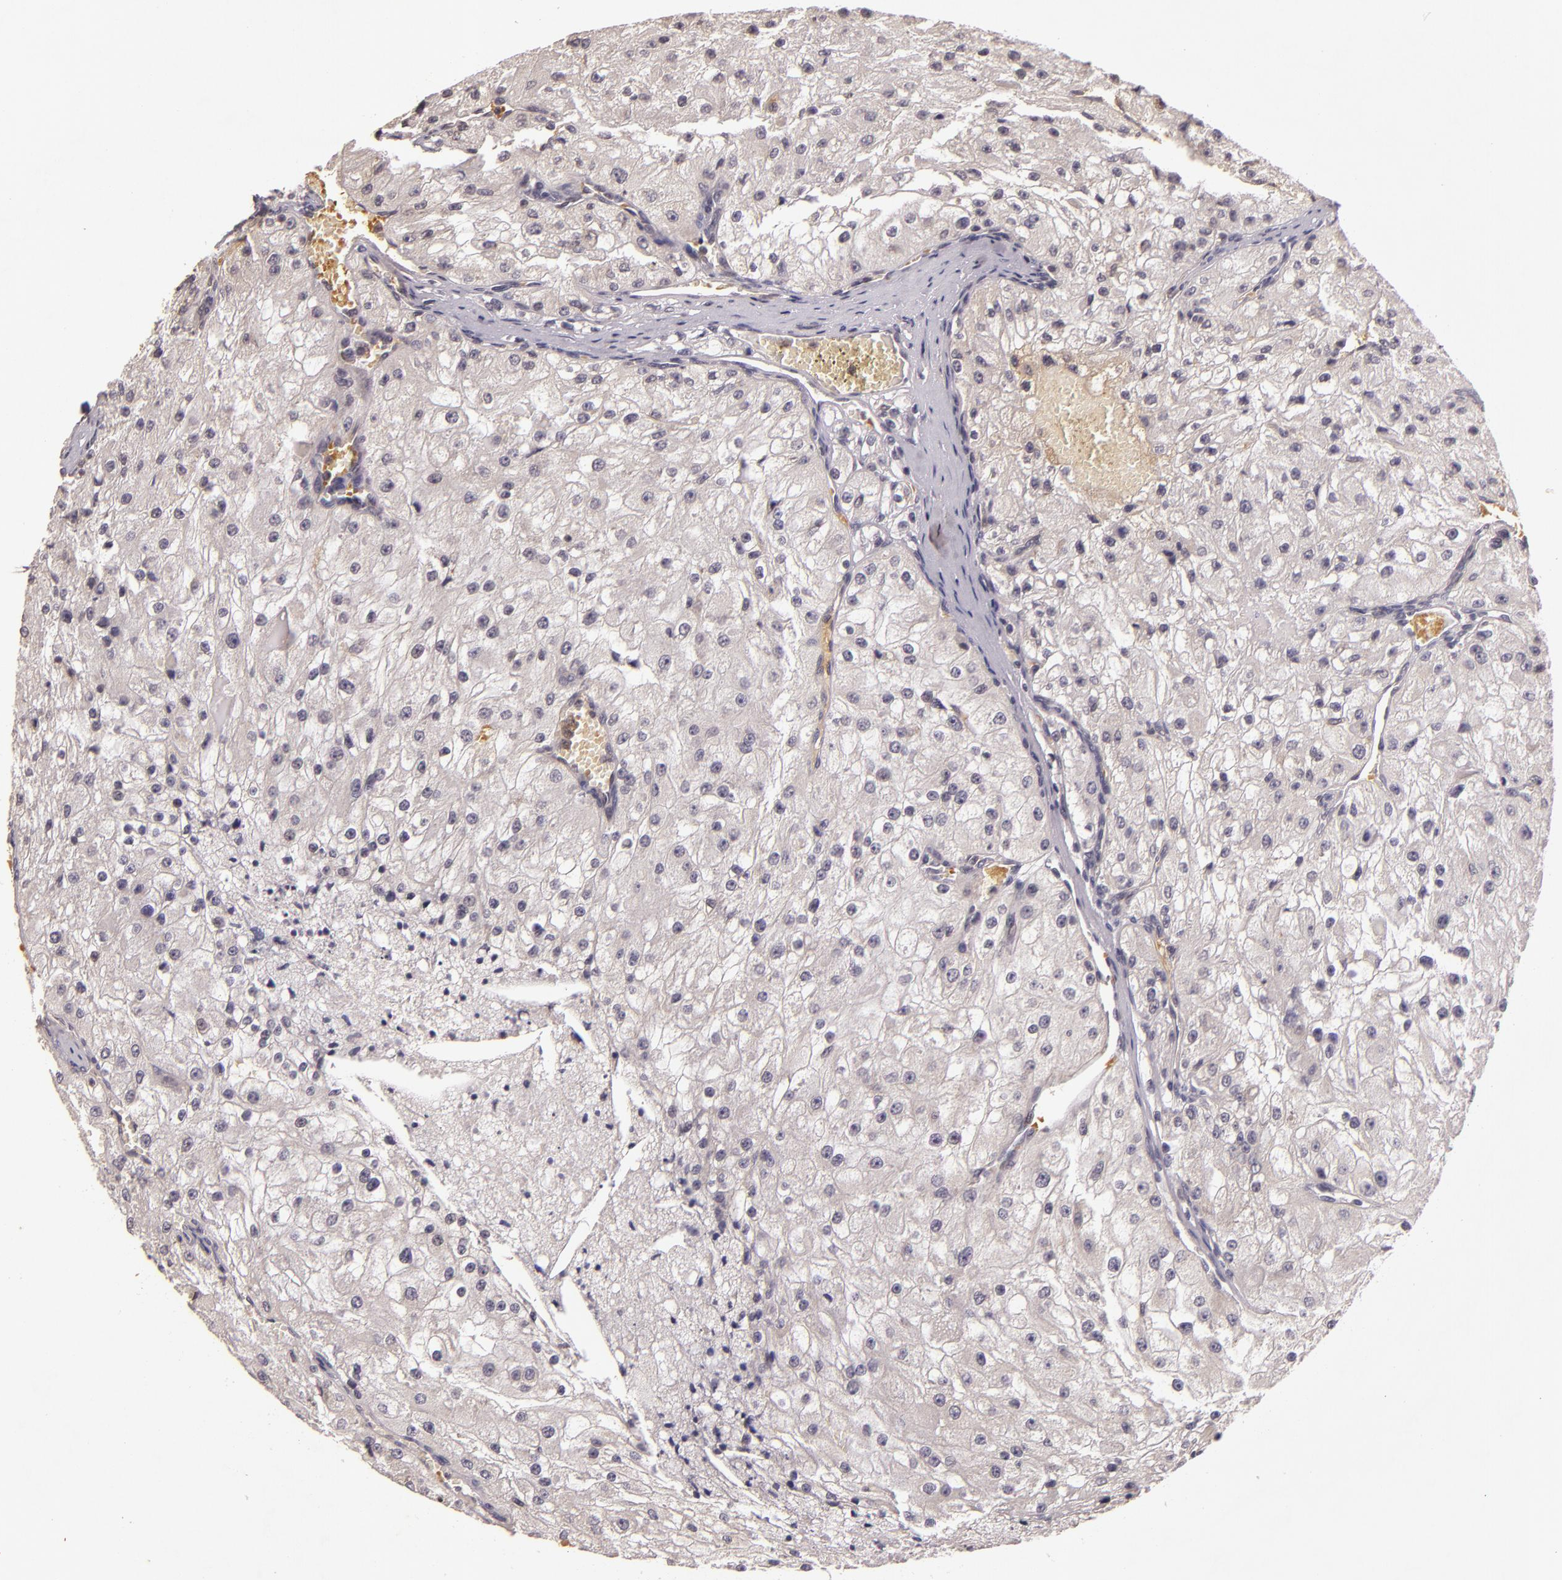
{"staining": {"intensity": "negative", "quantity": "none", "location": "none"}, "tissue": "renal cancer", "cell_type": "Tumor cells", "image_type": "cancer", "snomed": [{"axis": "morphology", "description": "Adenocarcinoma, NOS"}, {"axis": "topography", "description": "Kidney"}], "caption": "Immunohistochemistry (IHC) photomicrograph of neoplastic tissue: adenocarcinoma (renal) stained with DAB (3,3'-diaminobenzidine) exhibits no significant protein staining in tumor cells.", "gene": "TFF1", "patient": {"sex": "female", "age": 74}}